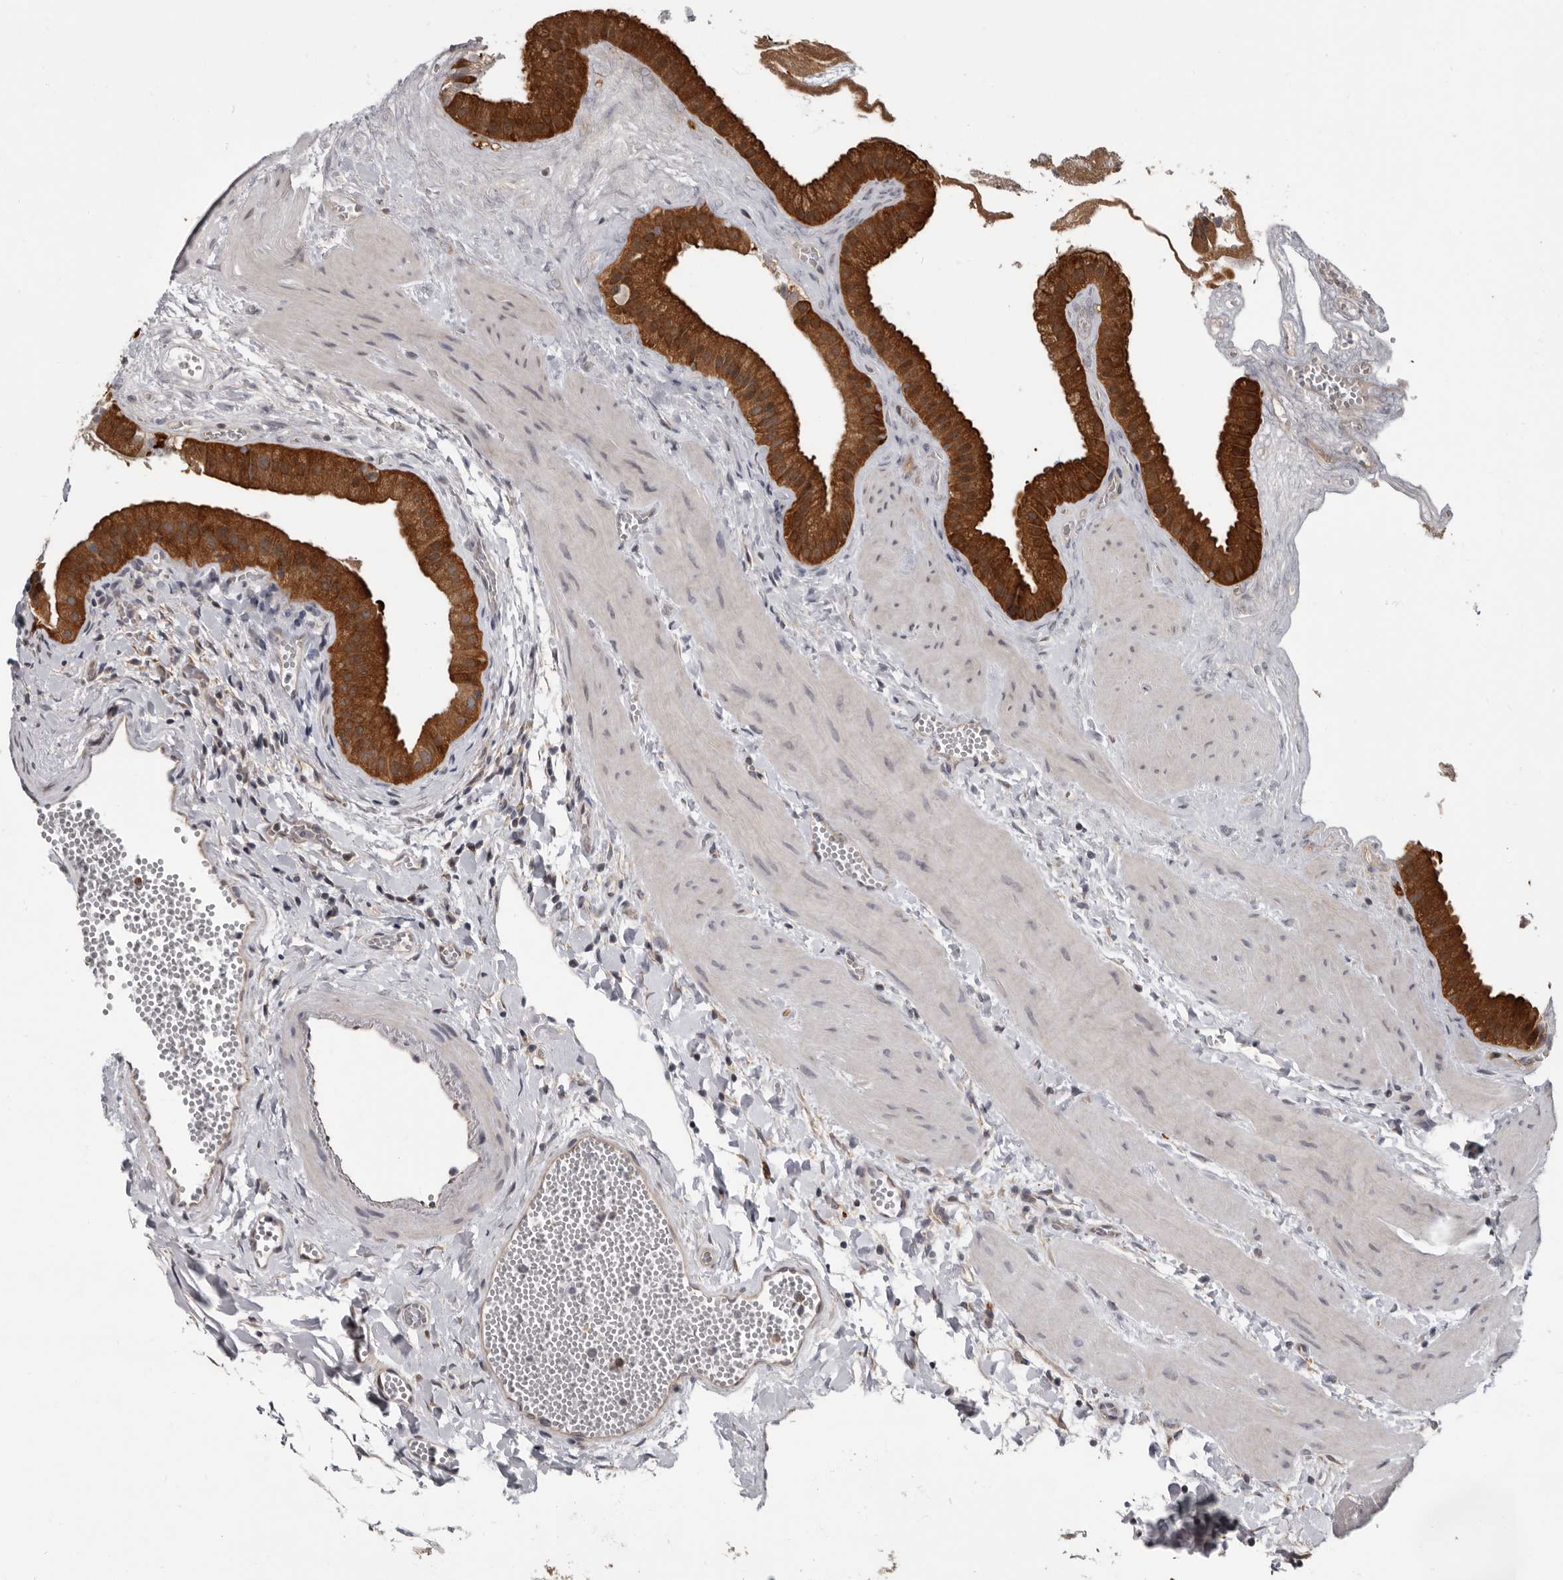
{"staining": {"intensity": "strong", "quantity": ">75%", "location": "cytoplasmic/membranous"}, "tissue": "gallbladder", "cell_type": "Glandular cells", "image_type": "normal", "snomed": [{"axis": "morphology", "description": "Normal tissue, NOS"}, {"axis": "topography", "description": "Gallbladder"}], "caption": "Immunohistochemical staining of unremarkable human gallbladder exhibits strong cytoplasmic/membranous protein positivity in about >75% of glandular cells.", "gene": "FGFR4", "patient": {"sex": "male", "age": 55}}